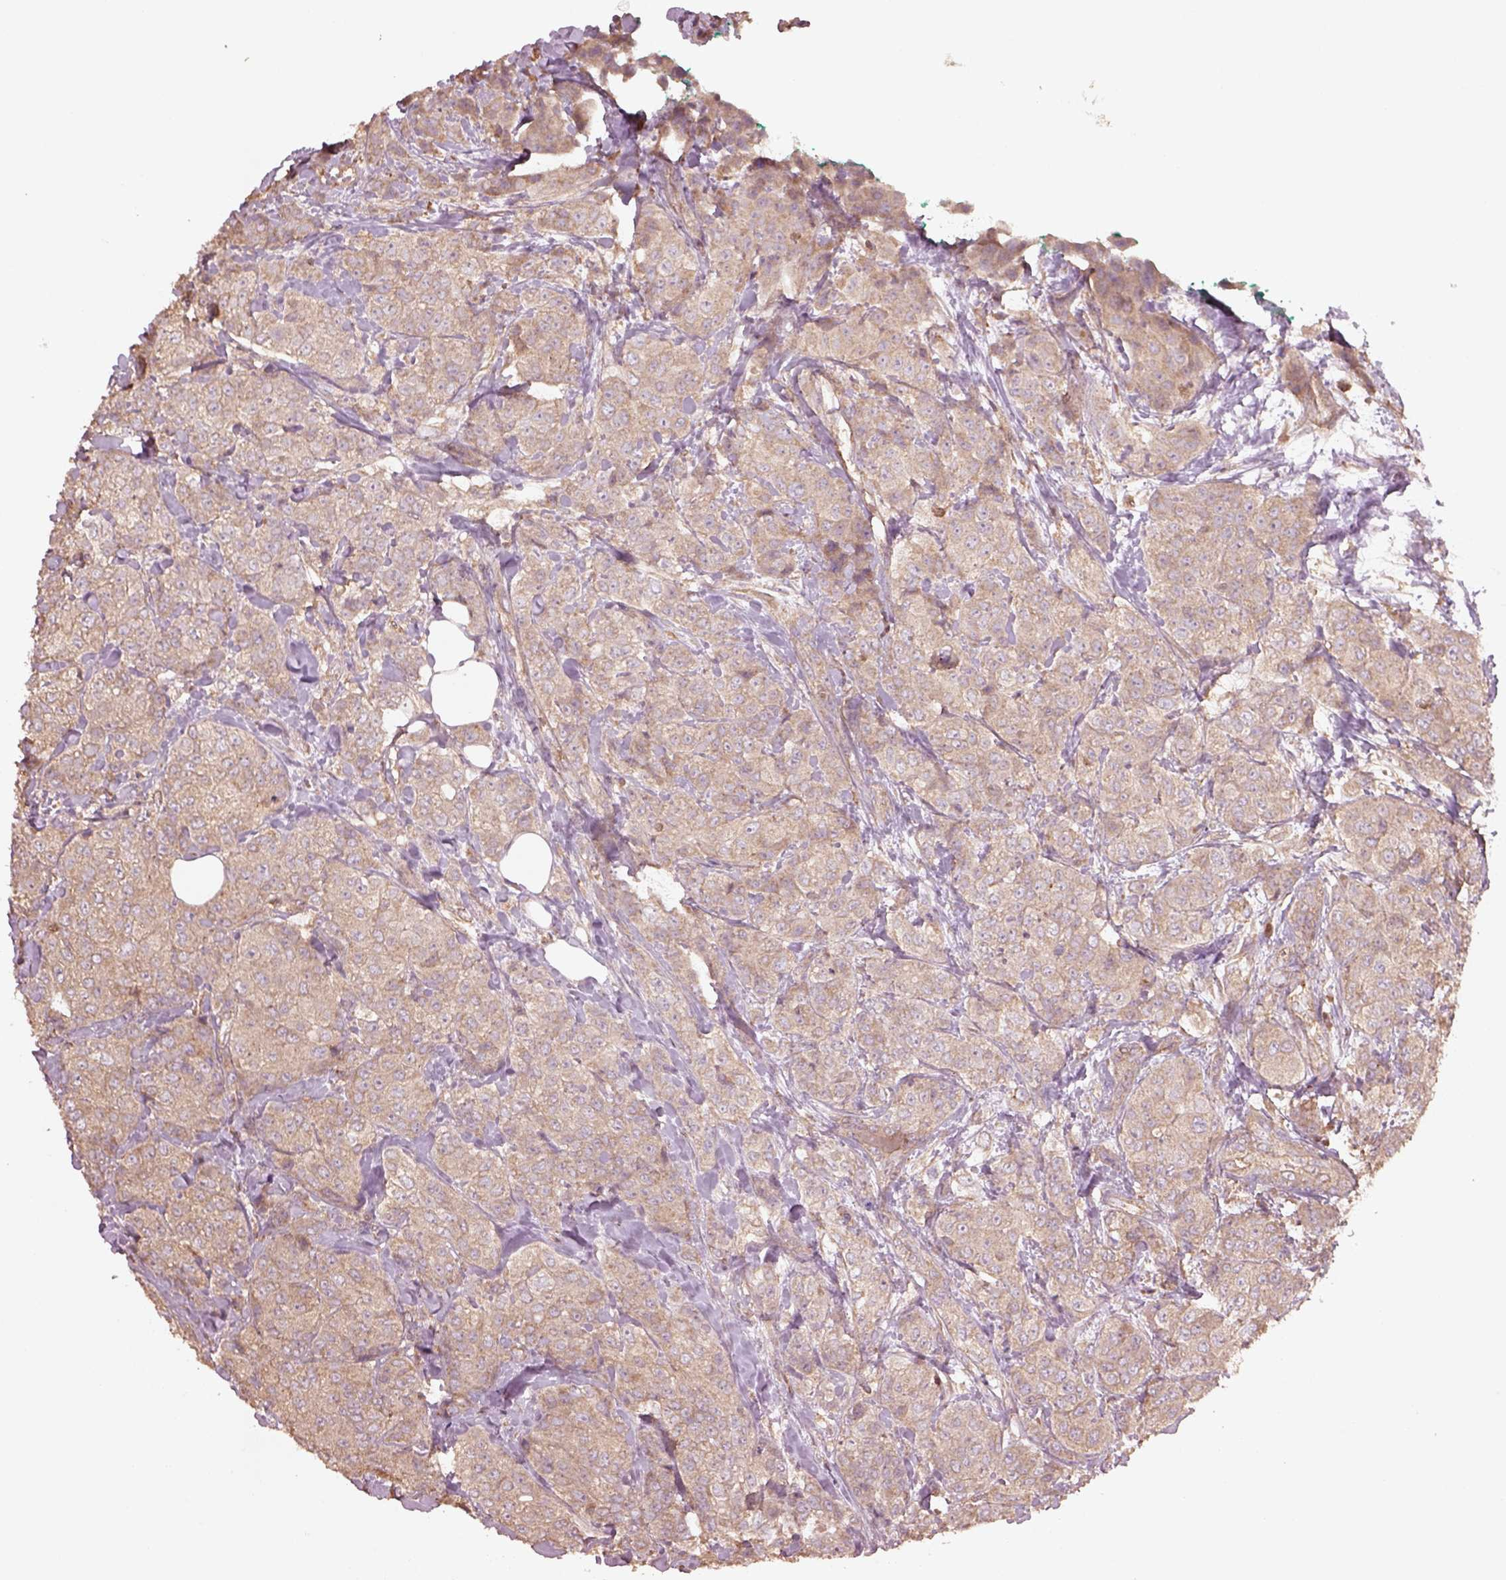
{"staining": {"intensity": "weak", "quantity": ">75%", "location": "cytoplasmic/membranous"}, "tissue": "breast cancer", "cell_type": "Tumor cells", "image_type": "cancer", "snomed": [{"axis": "morphology", "description": "Duct carcinoma"}, {"axis": "topography", "description": "Breast"}], "caption": "About >75% of tumor cells in human breast infiltrating ductal carcinoma show weak cytoplasmic/membranous protein expression as visualized by brown immunohistochemical staining.", "gene": "TRADD", "patient": {"sex": "female", "age": 43}}